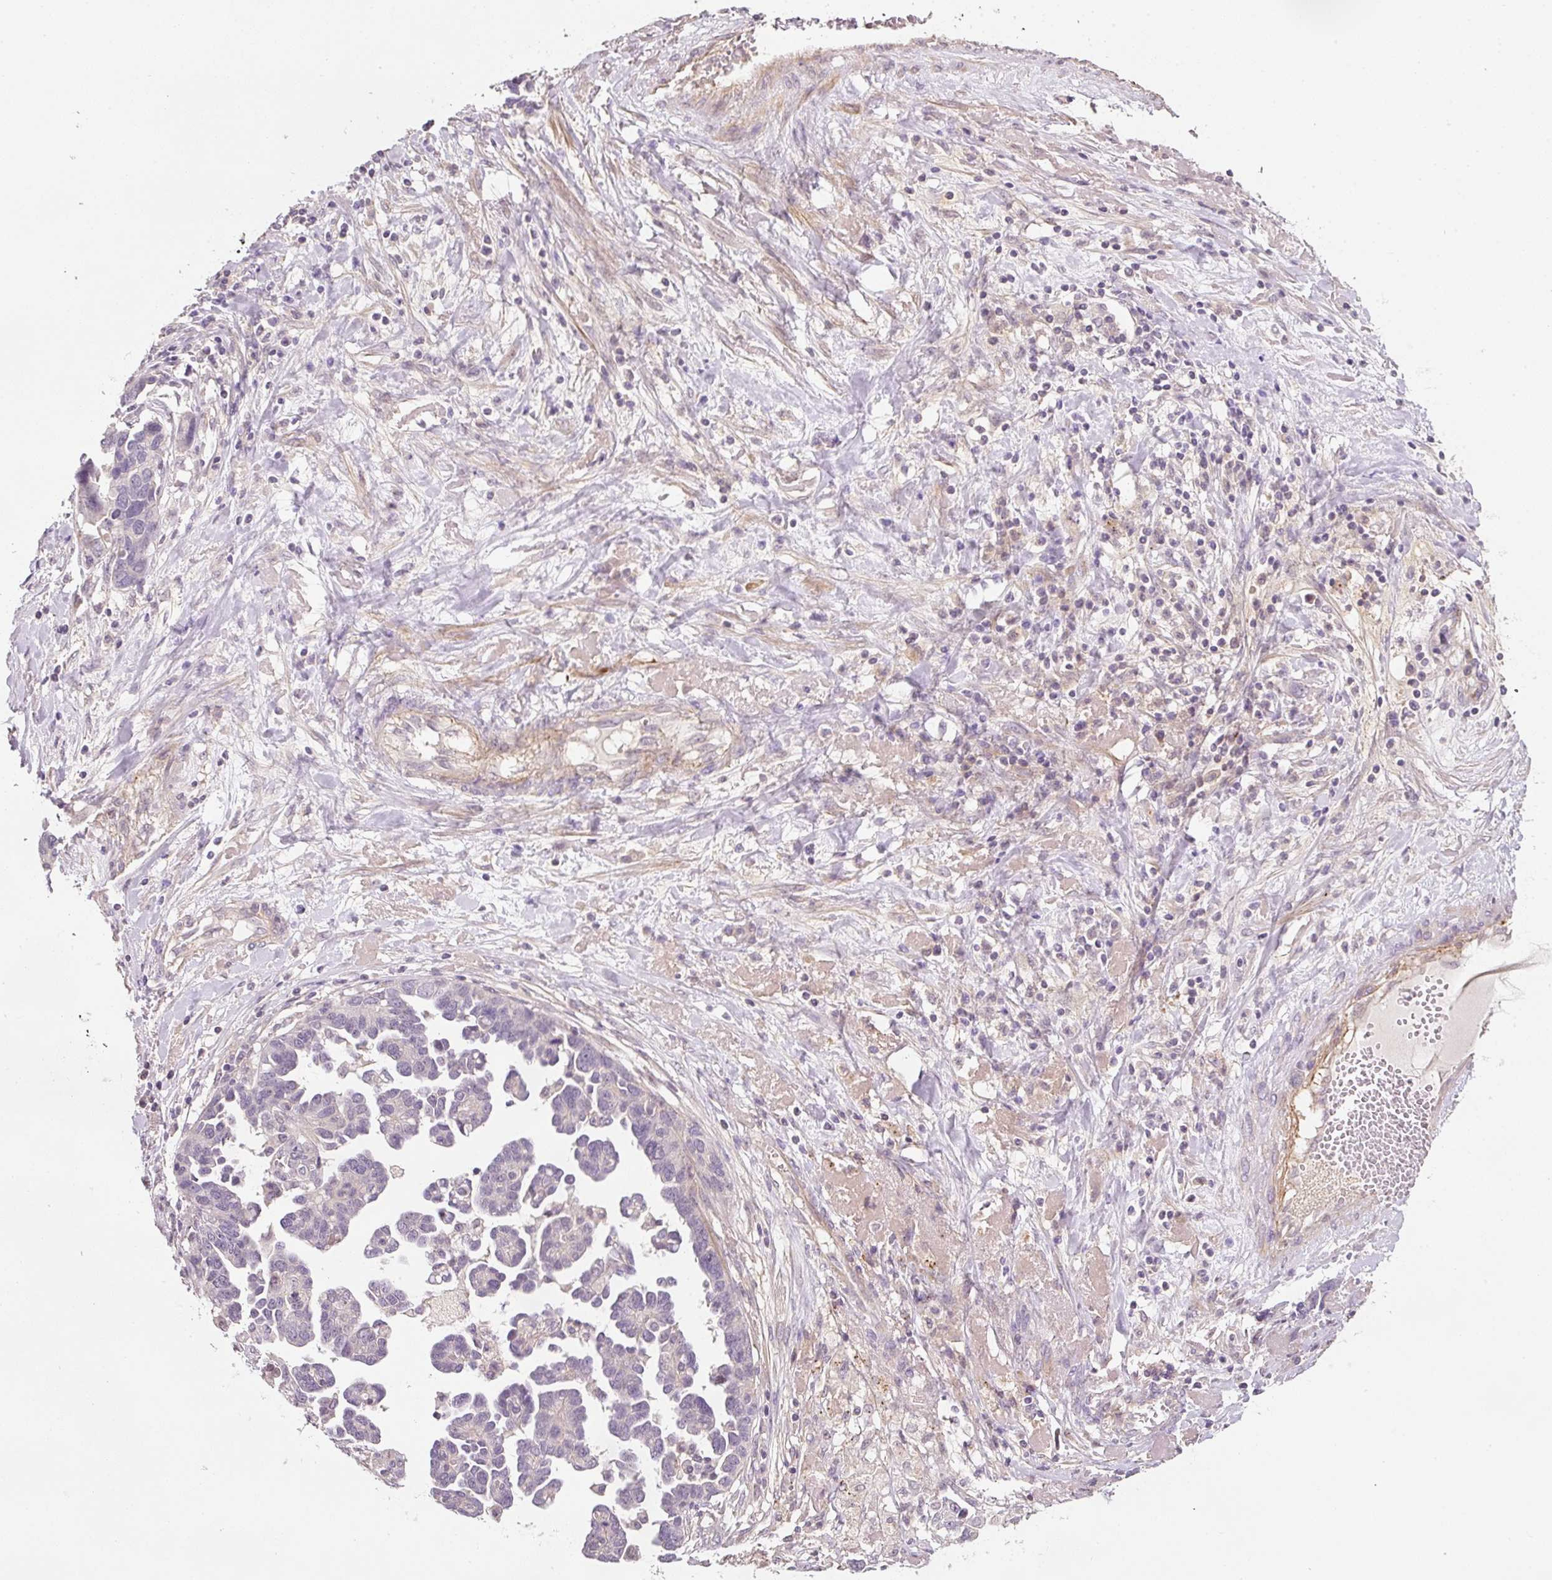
{"staining": {"intensity": "negative", "quantity": "none", "location": "none"}, "tissue": "ovarian cancer", "cell_type": "Tumor cells", "image_type": "cancer", "snomed": [{"axis": "morphology", "description": "Cystadenocarcinoma, serous, NOS"}, {"axis": "topography", "description": "Ovary"}], "caption": "DAB immunohistochemical staining of human ovarian cancer displays no significant positivity in tumor cells.", "gene": "TIRAP", "patient": {"sex": "female", "age": 54}}